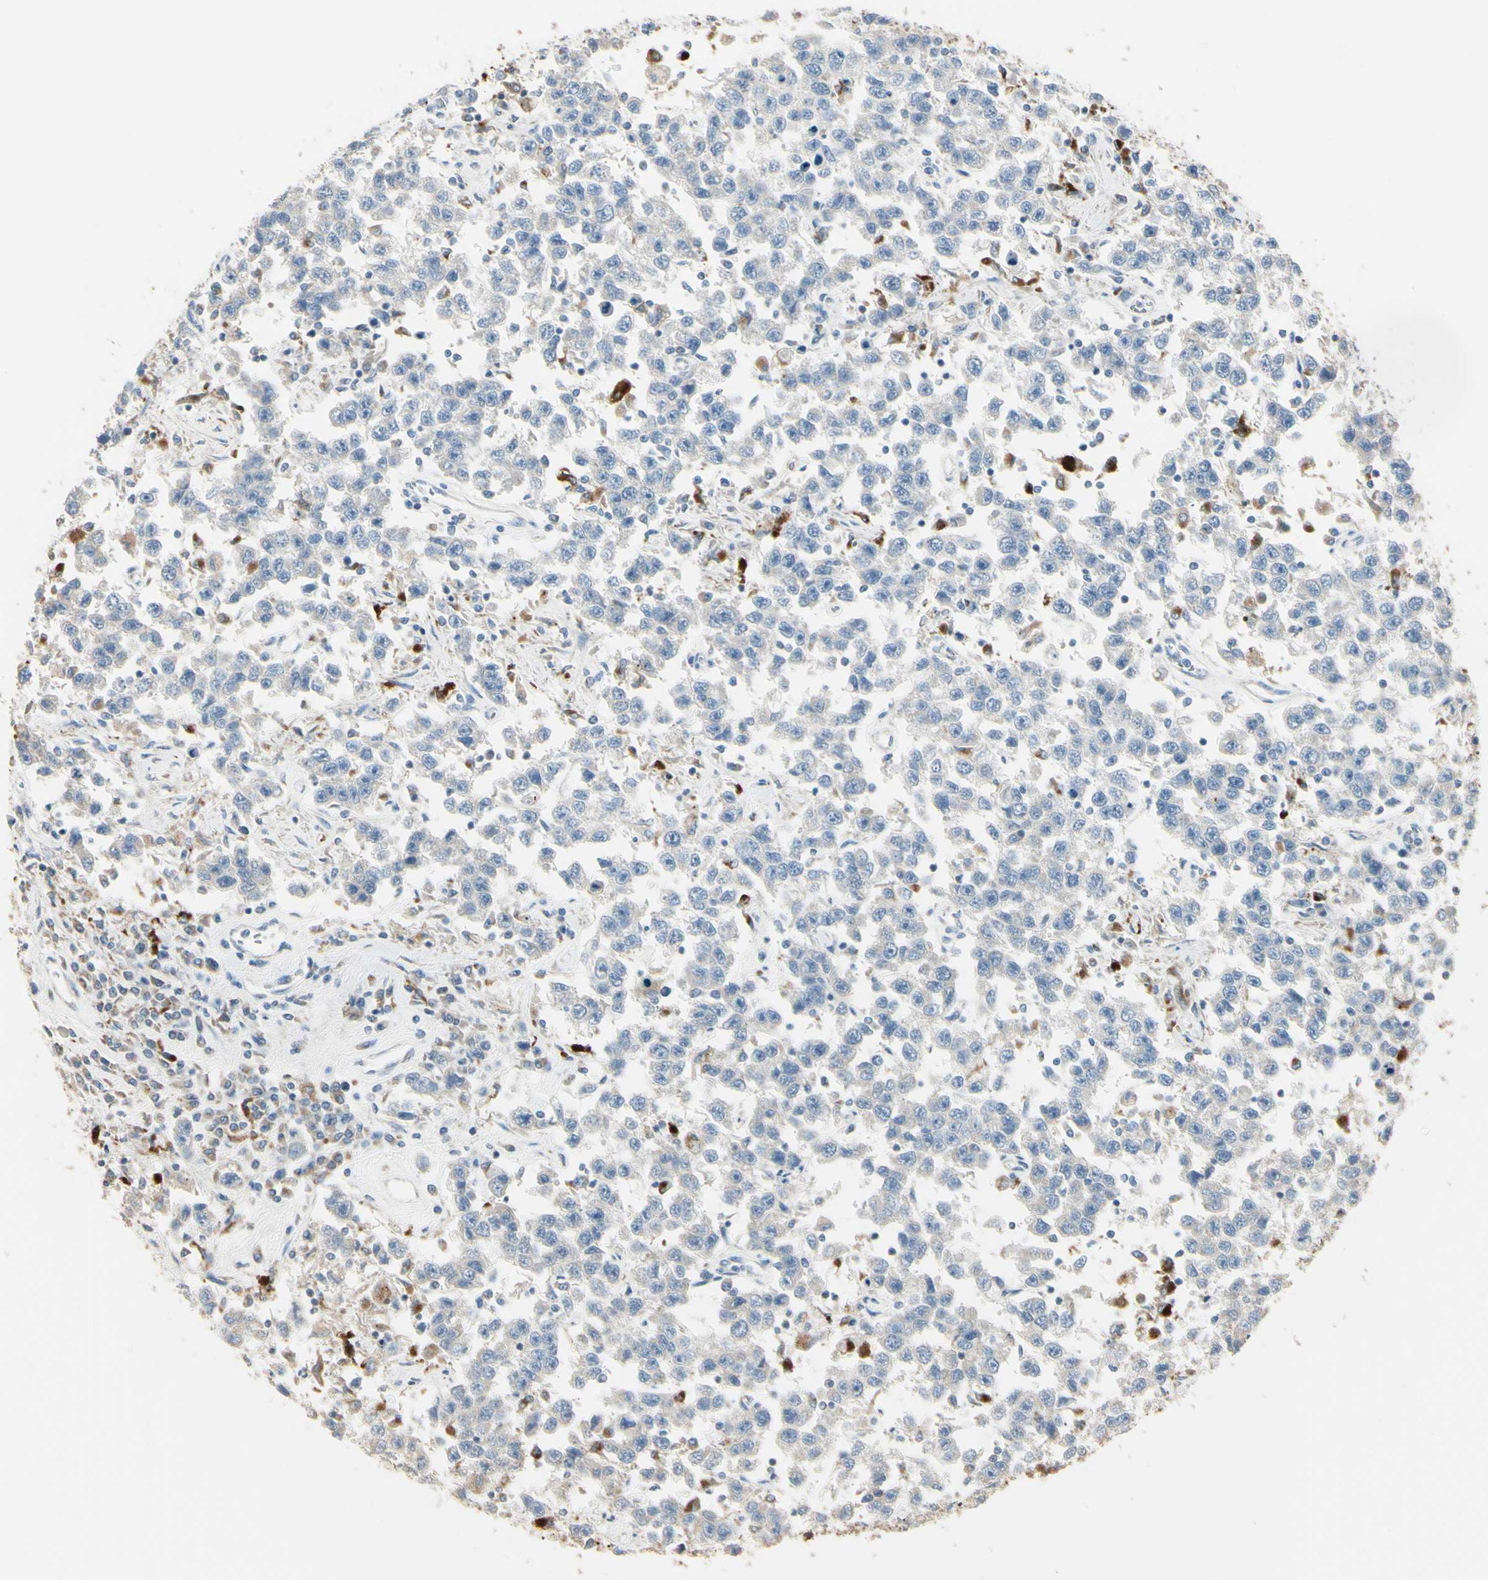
{"staining": {"intensity": "negative", "quantity": "none", "location": "none"}, "tissue": "testis cancer", "cell_type": "Tumor cells", "image_type": "cancer", "snomed": [{"axis": "morphology", "description": "Seminoma, NOS"}, {"axis": "topography", "description": "Testis"}], "caption": "The histopathology image shows no significant expression in tumor cells of testis seminoma. (DAB (3,3'-diaminobenzidine) immunohistochemistry, high magnification).", "gene": "ANGPTL1", "patient": {"sex": "male", "age": 41}}